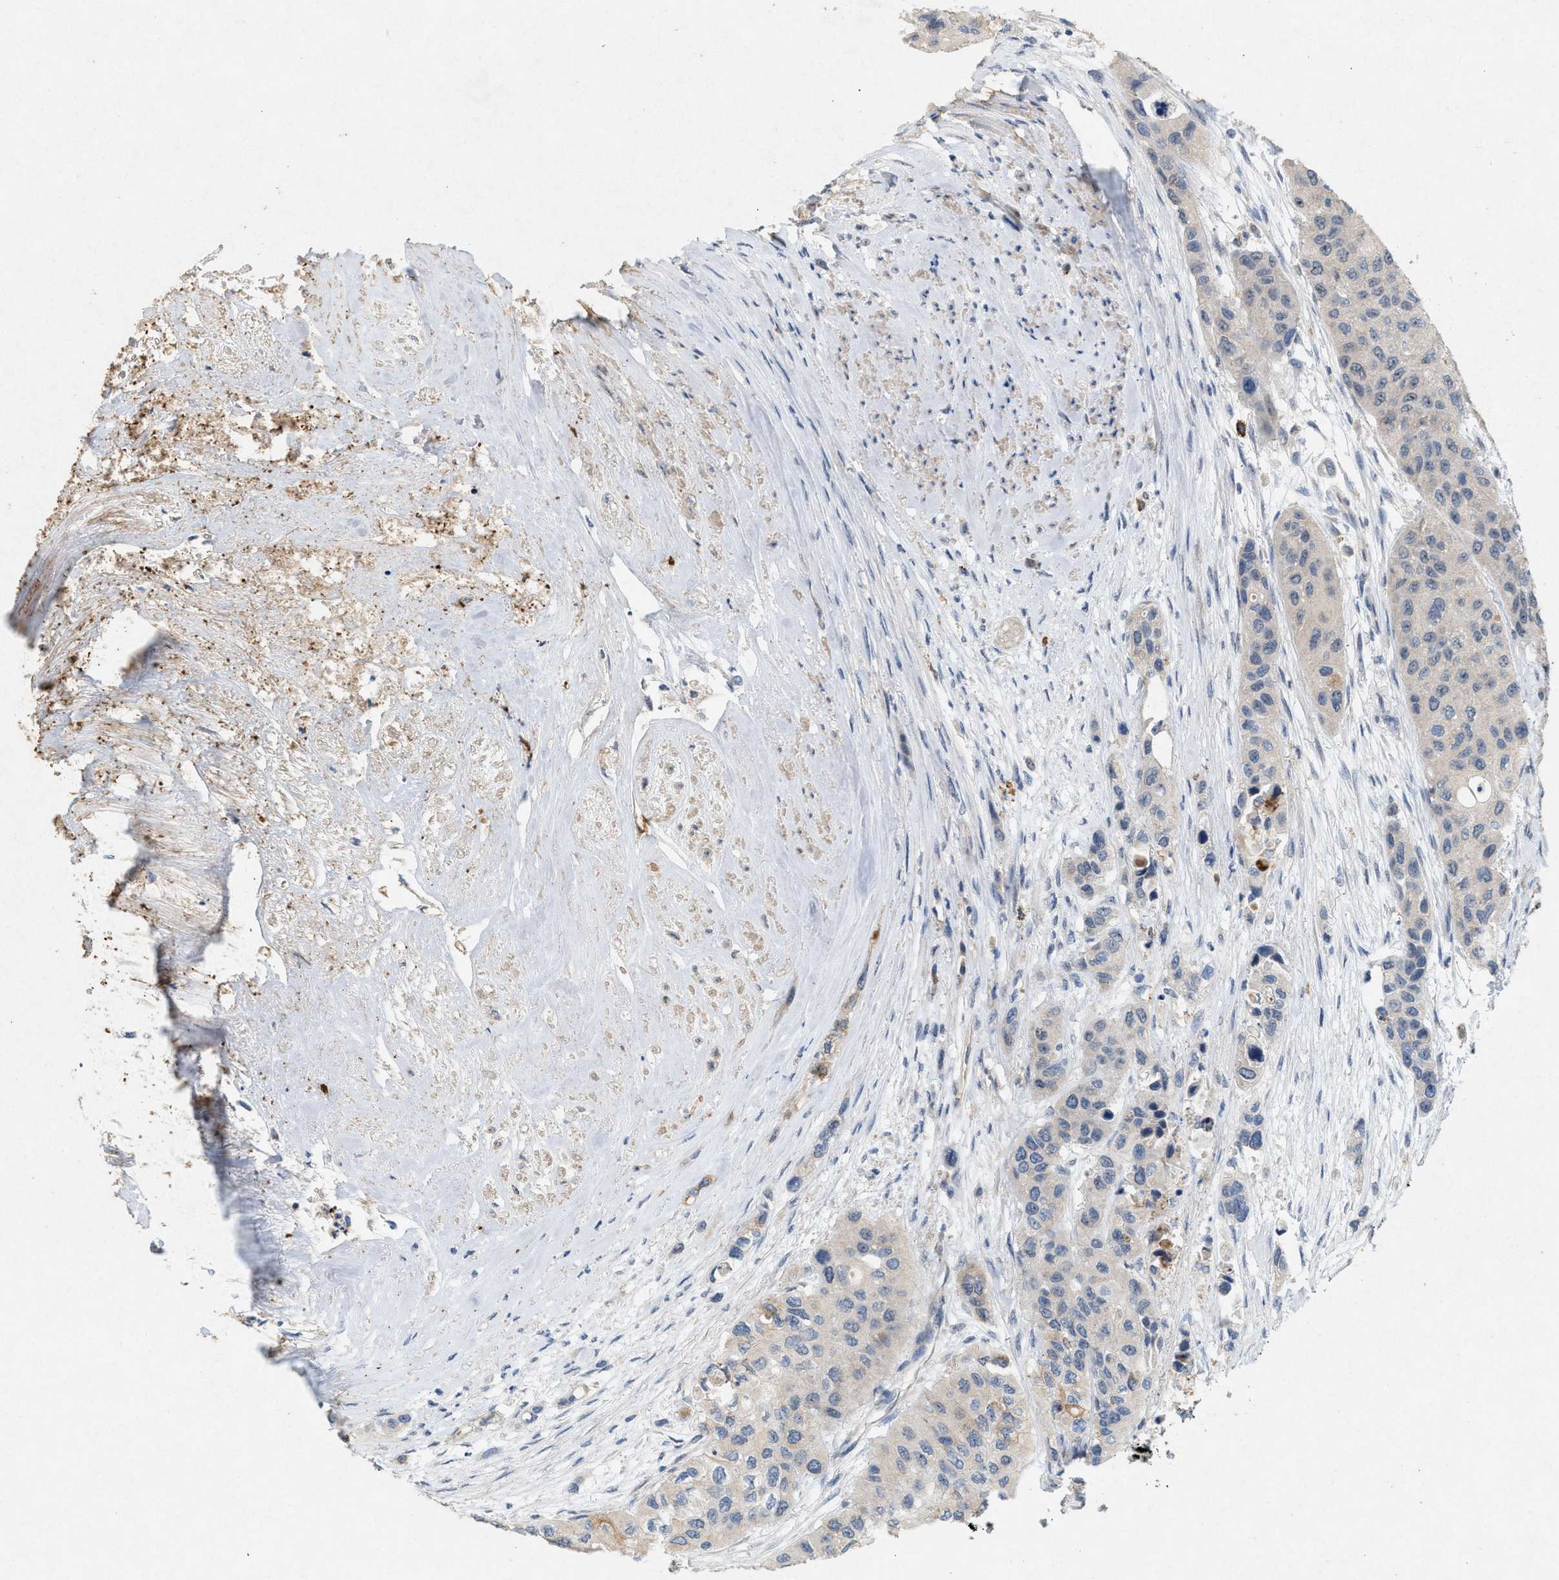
{"staining": {"intensity": "negative", "quantity": "none", "location": "none"}, "tissue": "urothelial cancer", "cell_type": "Tumor cells", "image_type": "cancer", "snomed": [{"axis": "morphology", "description": "Urothelial carcinoma, High grade"}, {"axis": "topography", "description": "Urinary bladder"}], "caption": "Immunohistochemistry photomicrograph of neoplastic tissue: human urothelial cancer stained with DAB displays no significant protein positivity in tumor cells.", "gene": "DCAF7", "patient": {"sex": "female", "age": 56}}